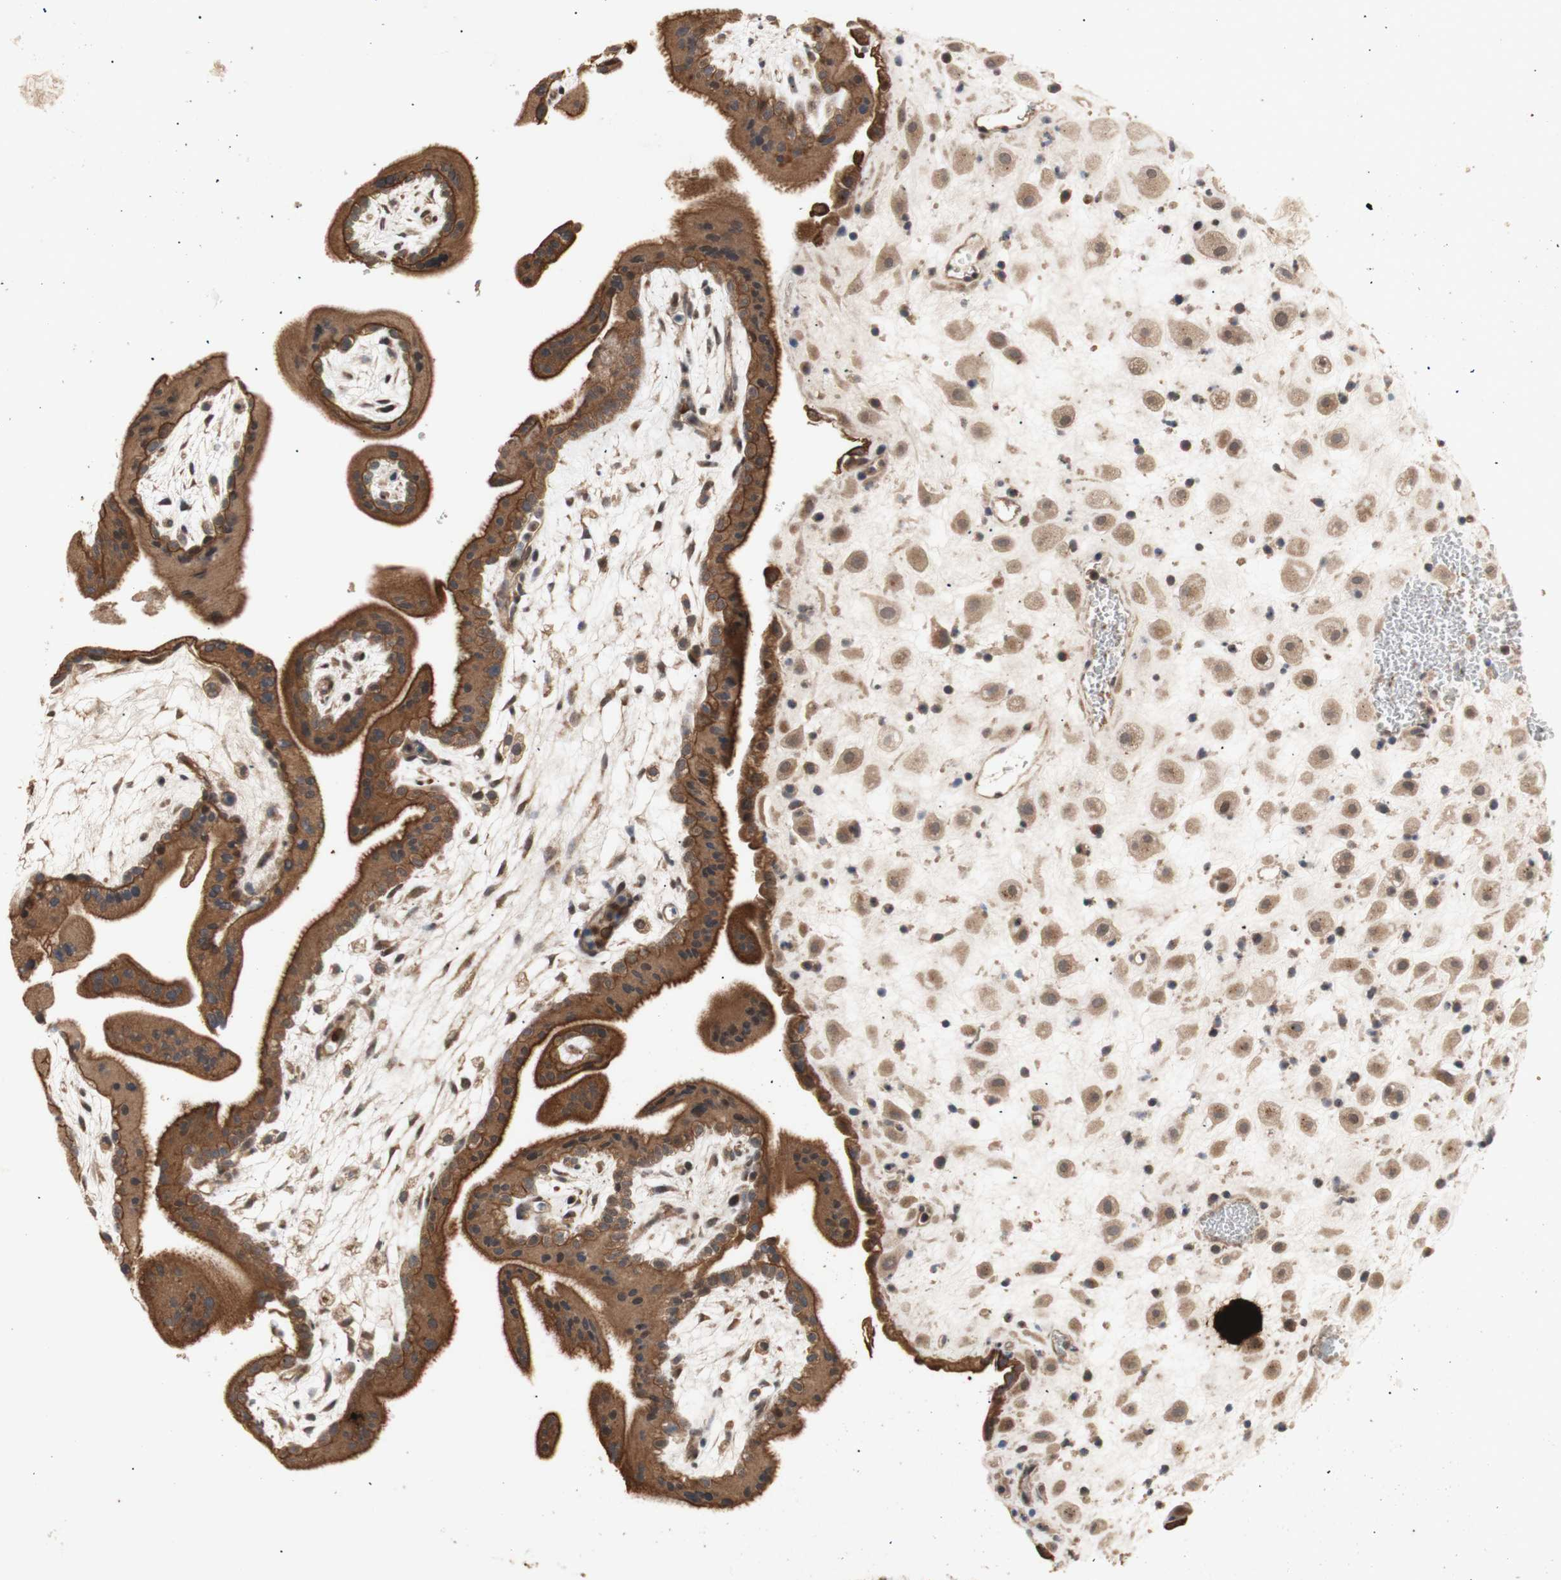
{"staining": {"intensity": "weak", "quantity": ">75%", "location": "cytoplasmic/membranous"}, "tissue": "placenta", "cell_type": "Decidual cells", "image_type": "normal", "snomed": [{"axis": "morphology", "description": "Normal tissue, NOS"}, {"axis": "topography", "description": "Placenta"}], "caption": "Protein analysis of normal placenta reveals weak cytoplasmic/membranous expression in approximately >75% of decidual cells.", "gene": "PKN1", "patient": {"sex": "female", "age": 35}}